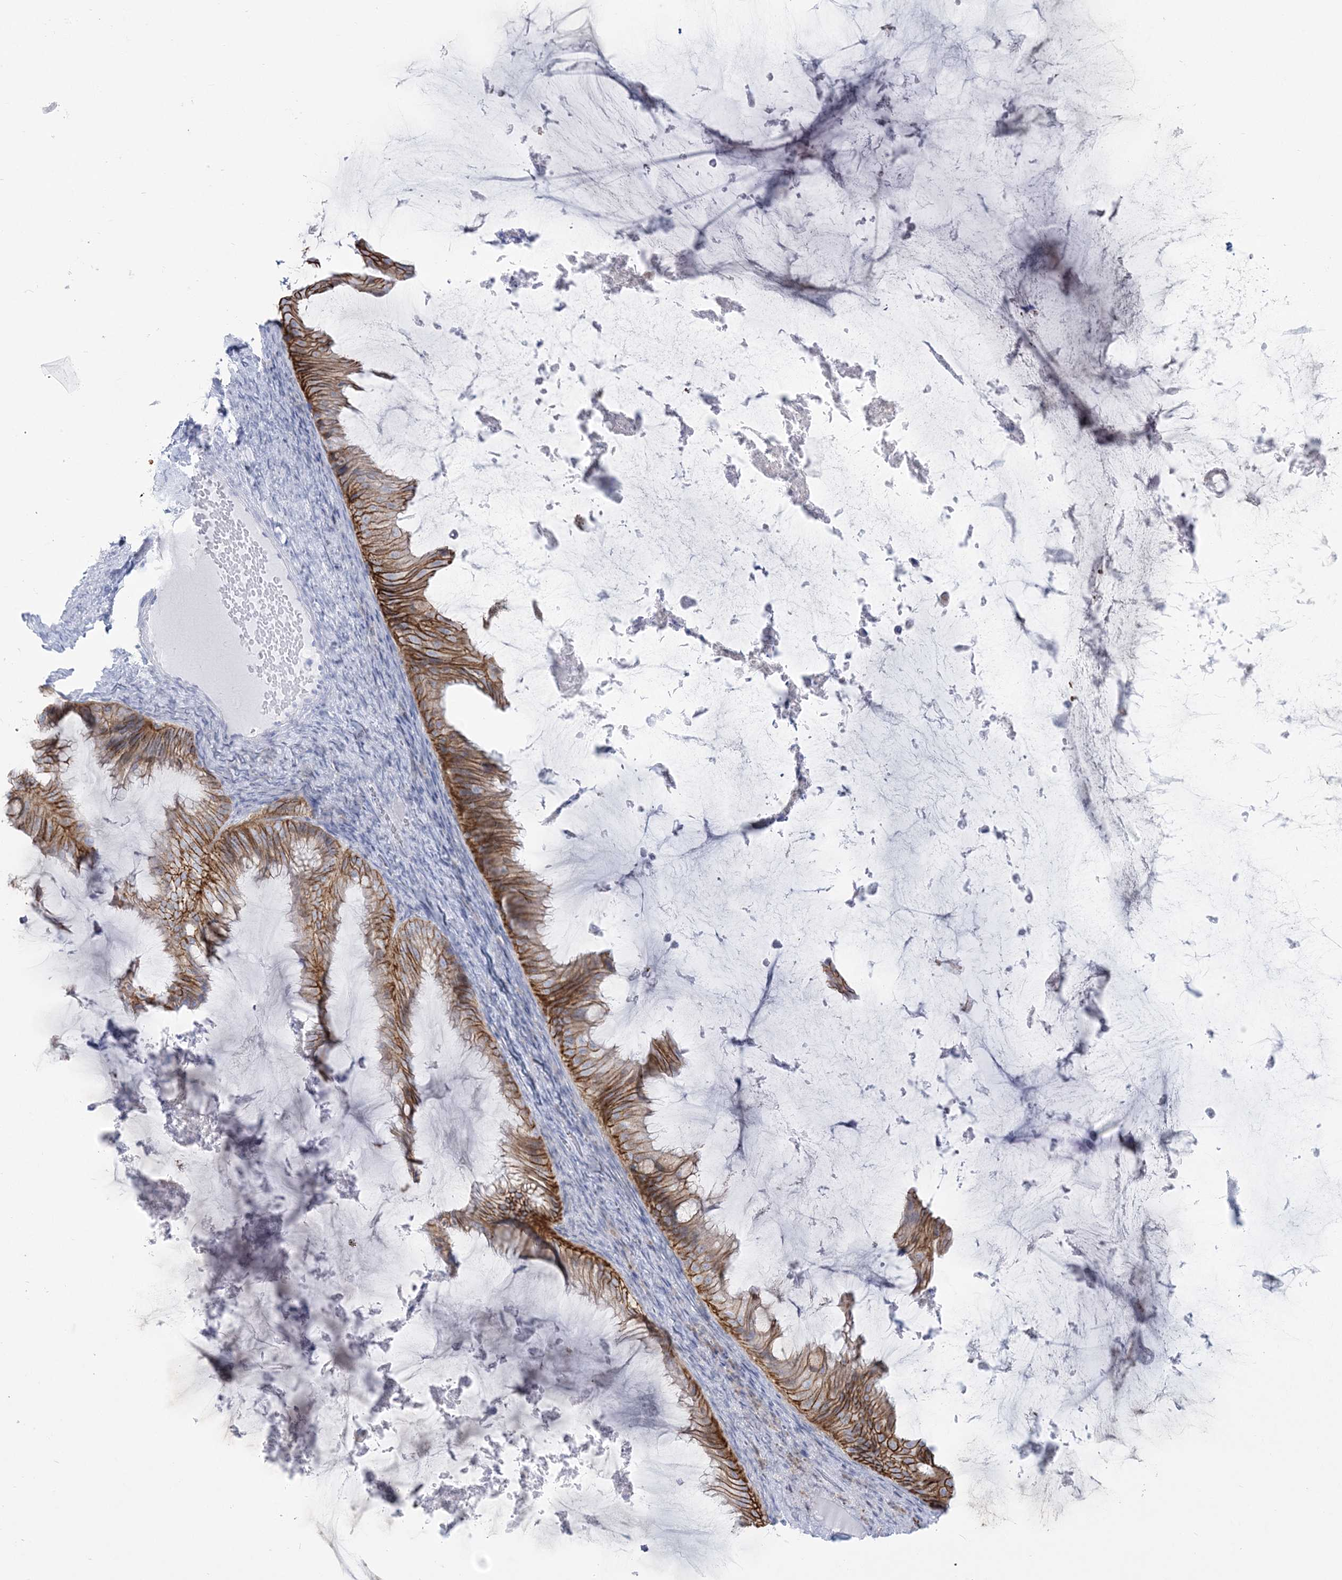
{"staining": {"intensity": "moderate", "quantity": ">75%", "location": "cytoplasmic/membranous"}, "tissue": "ovarian cancer", "cell_type": "Tumor cells", "image_type": "cancer", "snomed": [{"axis": "morphology", "description": "Cystadenocarcinoma, mucinous, NOS"}, {"axis": "topography", "description": "Ovary"}], "caption": "Immunohistochemistry (IHC) of ovarian cancer (mucinous cystadenocarcinoma) demonstrates medium levels of moderate cytoplasmic/membranous expression in approximately >75% of tumor cells.", "gene": "ZNF843", "patient": {"sex": "female", "age": 61}}